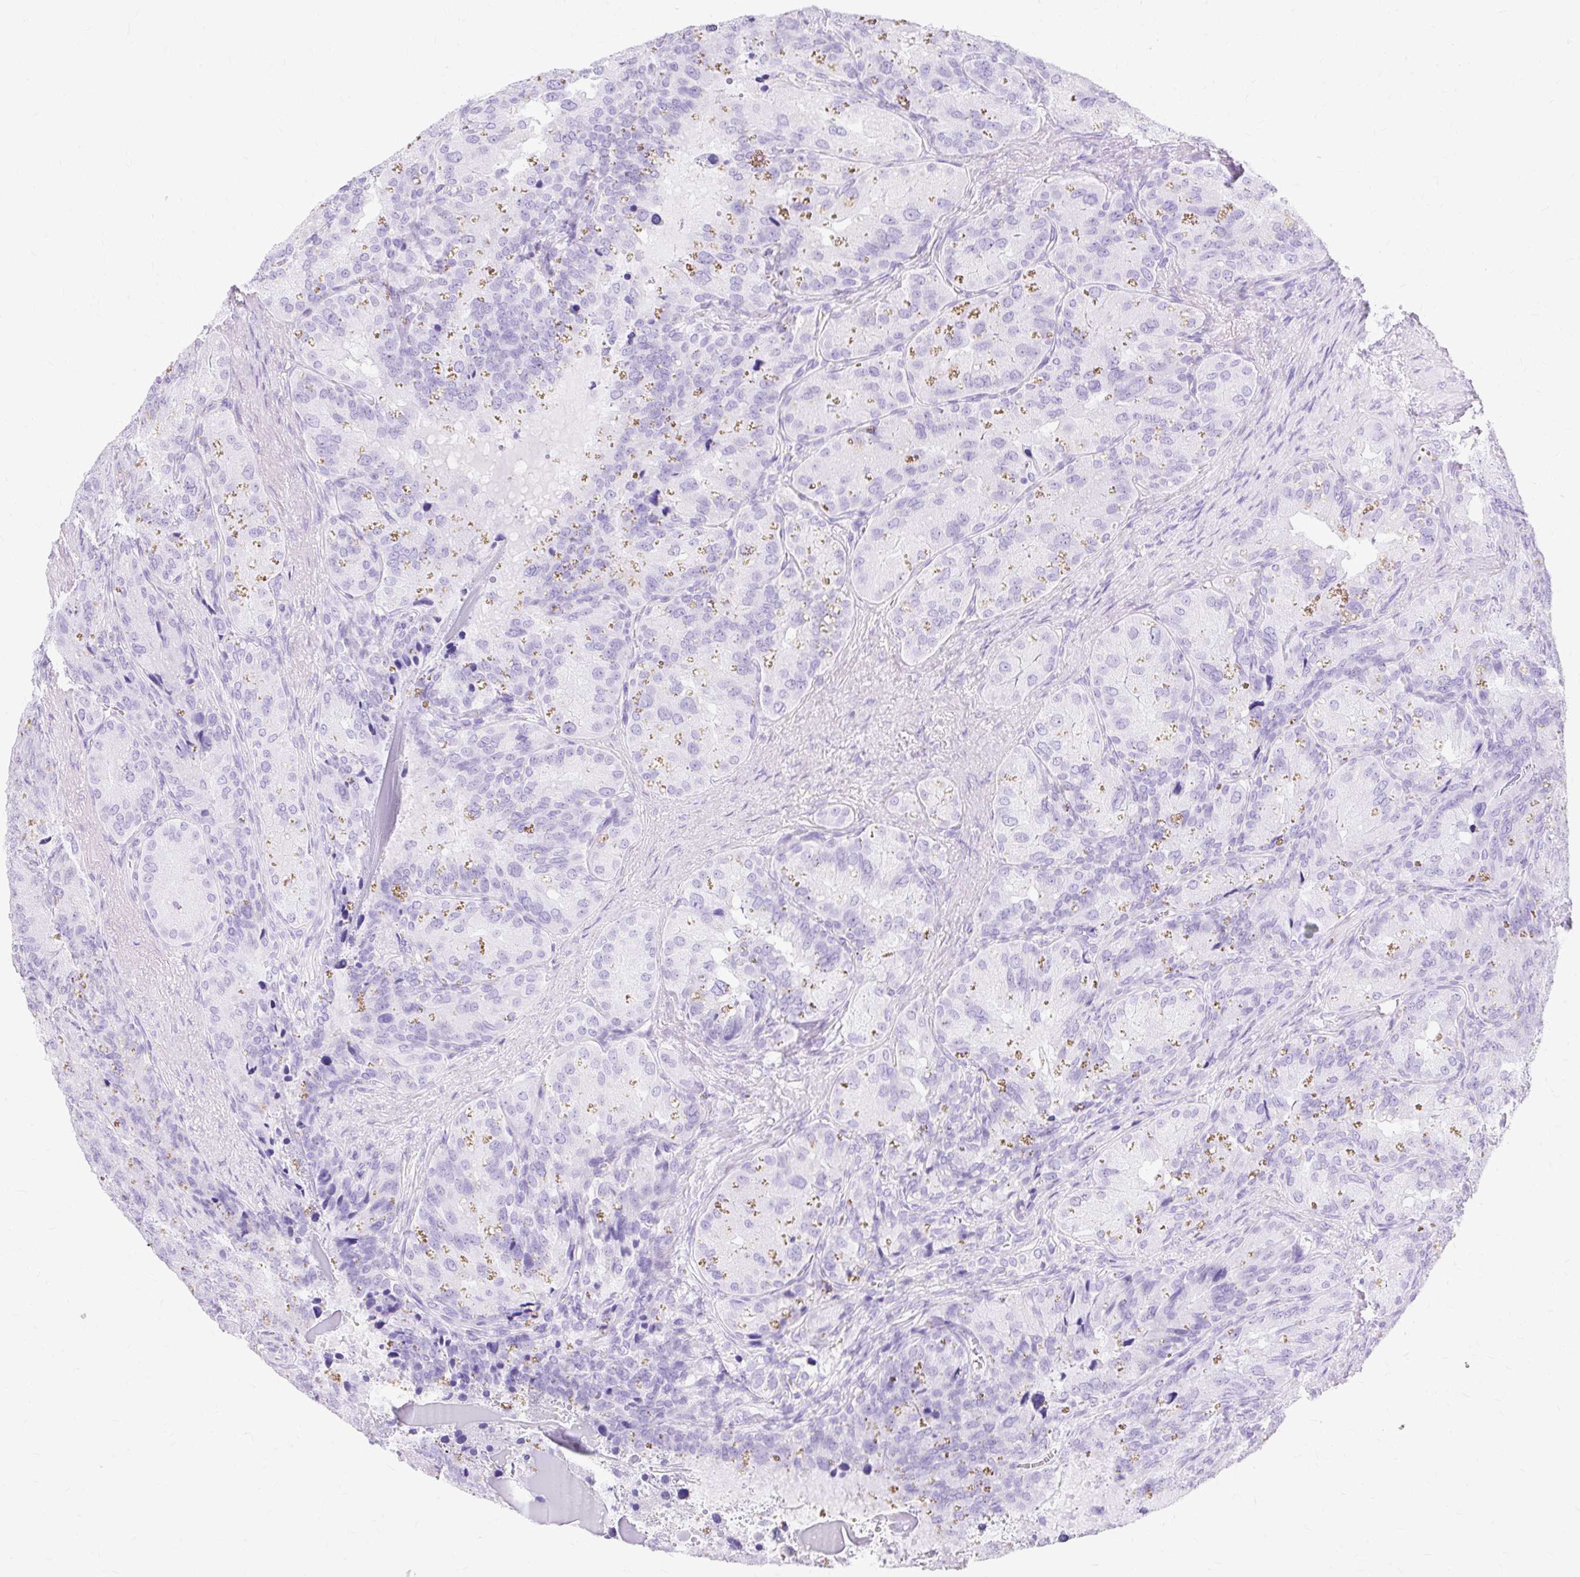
{"staining": {"intensity": "negative", "quantity": "none", "location": "none"}, "tissue": "seminal vesicle", "cell_type": "Glandular cells", "image_type": "normal", "snomed": [{"axis": "morphology", "description": "Normal tissue, NOS"}, {"axis": "topography", "description": "Seminal veicle"}], "caption": "DAB immunohistochemical staining of unremarkable seminal vesicle displays no significant expression in glandular cells.", "gene": "MBP", "patient": {"sex": "male", "age": 69}}